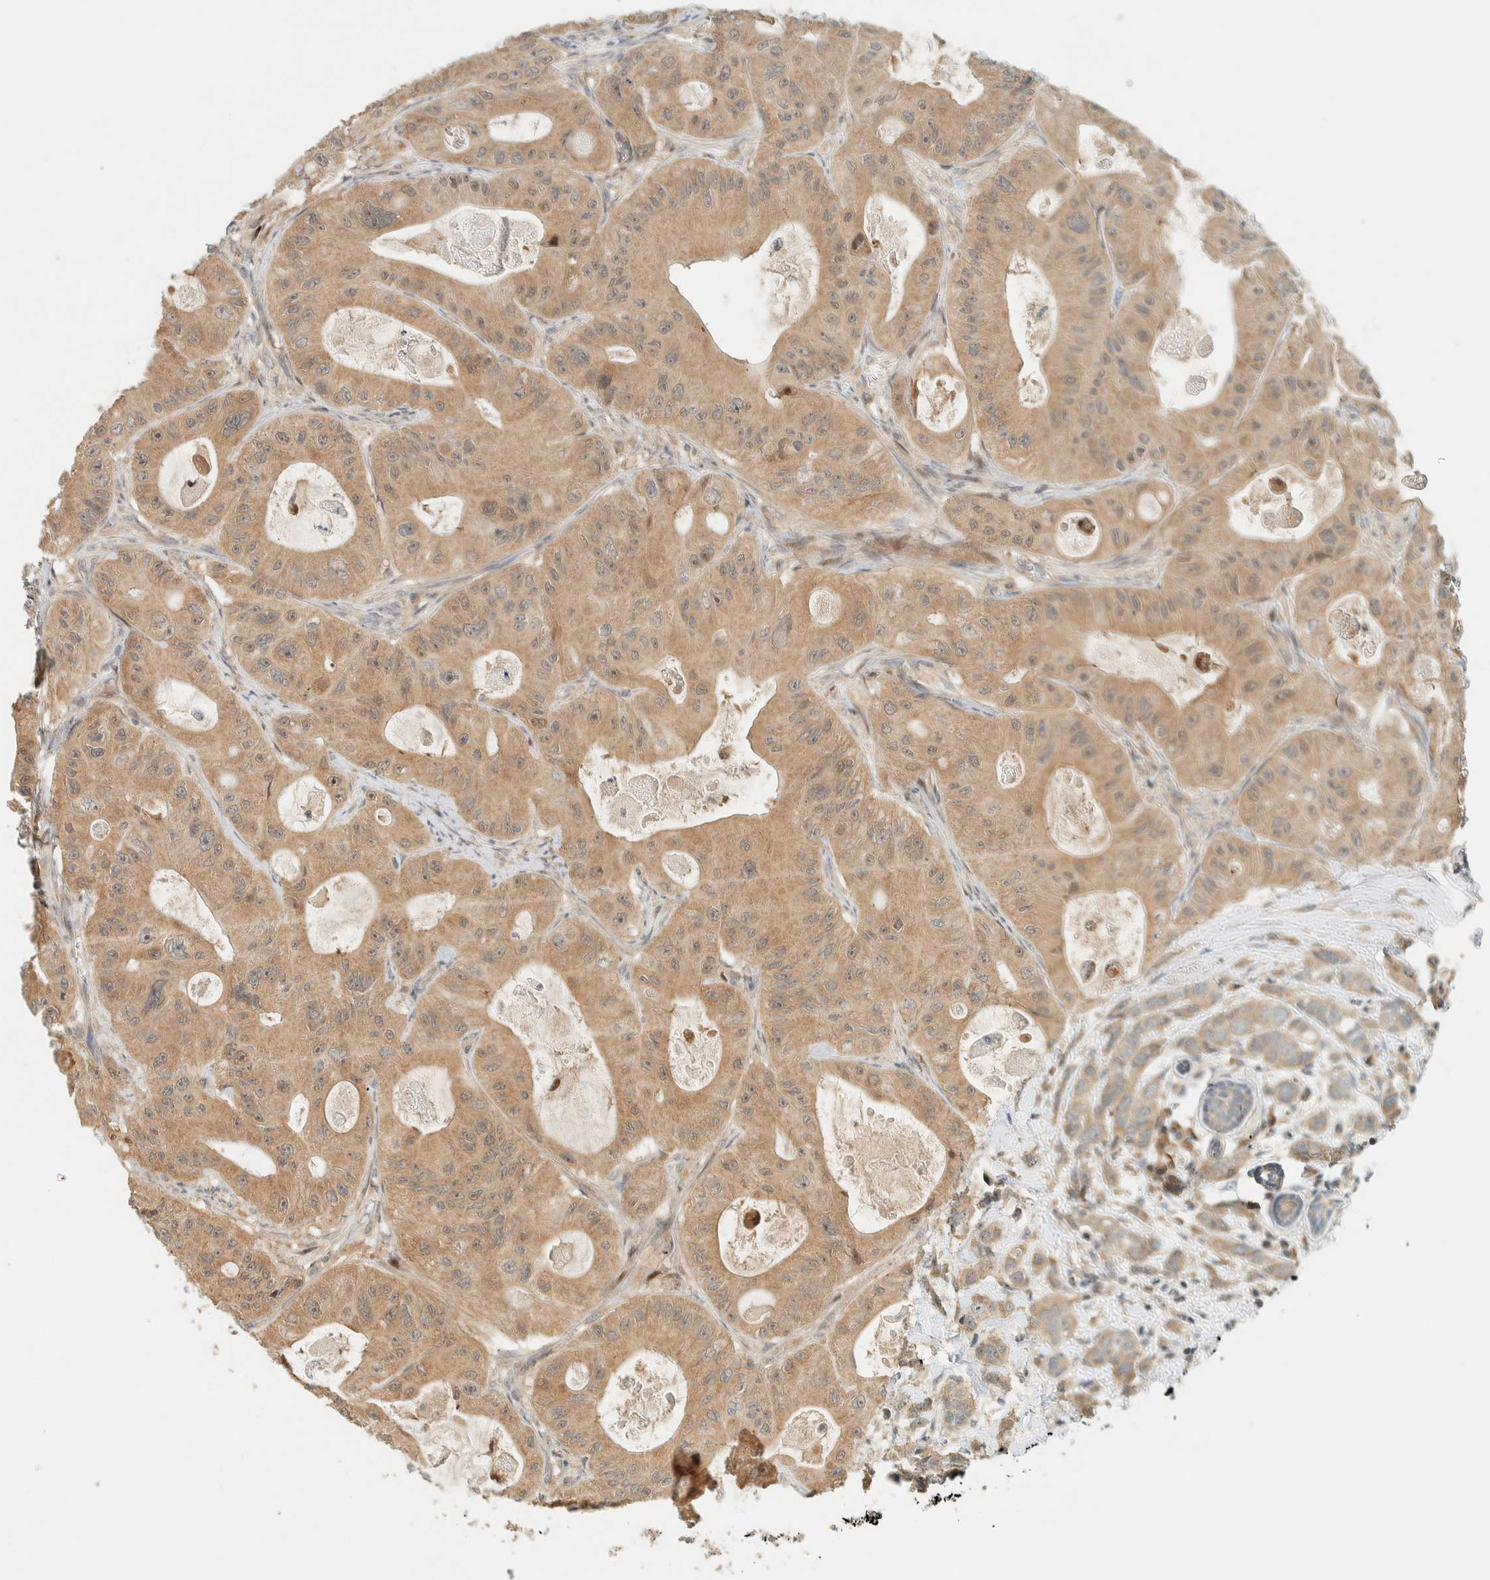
{"staining": {"intensity": "weak", "quantity": ">75%", "location": "cytoplasmic/membranous"}, "tissue": "colorectal cancer", "cell_type": "Tumor cells", "image_type": "cancer", "snomed": [{"axis": "morphology", "description": "Adenocarcinoma, NOS"}, {"axis": "topography", "description": "Colon"}], "caption": "Immunohistochemical staining of colorectal adenocarcinoma shows low levels of weak cytoplasmic/membranous protein staining in approximately >75% of tumor cells. The staining was performed using DAB (3,3'-diaminobenzidine), with brown indicating positive protein expression. Nuclei are stained blue with hematoxylin.", "gene": "CCDC171", "patient": {"sex": "female", "age": 46}}